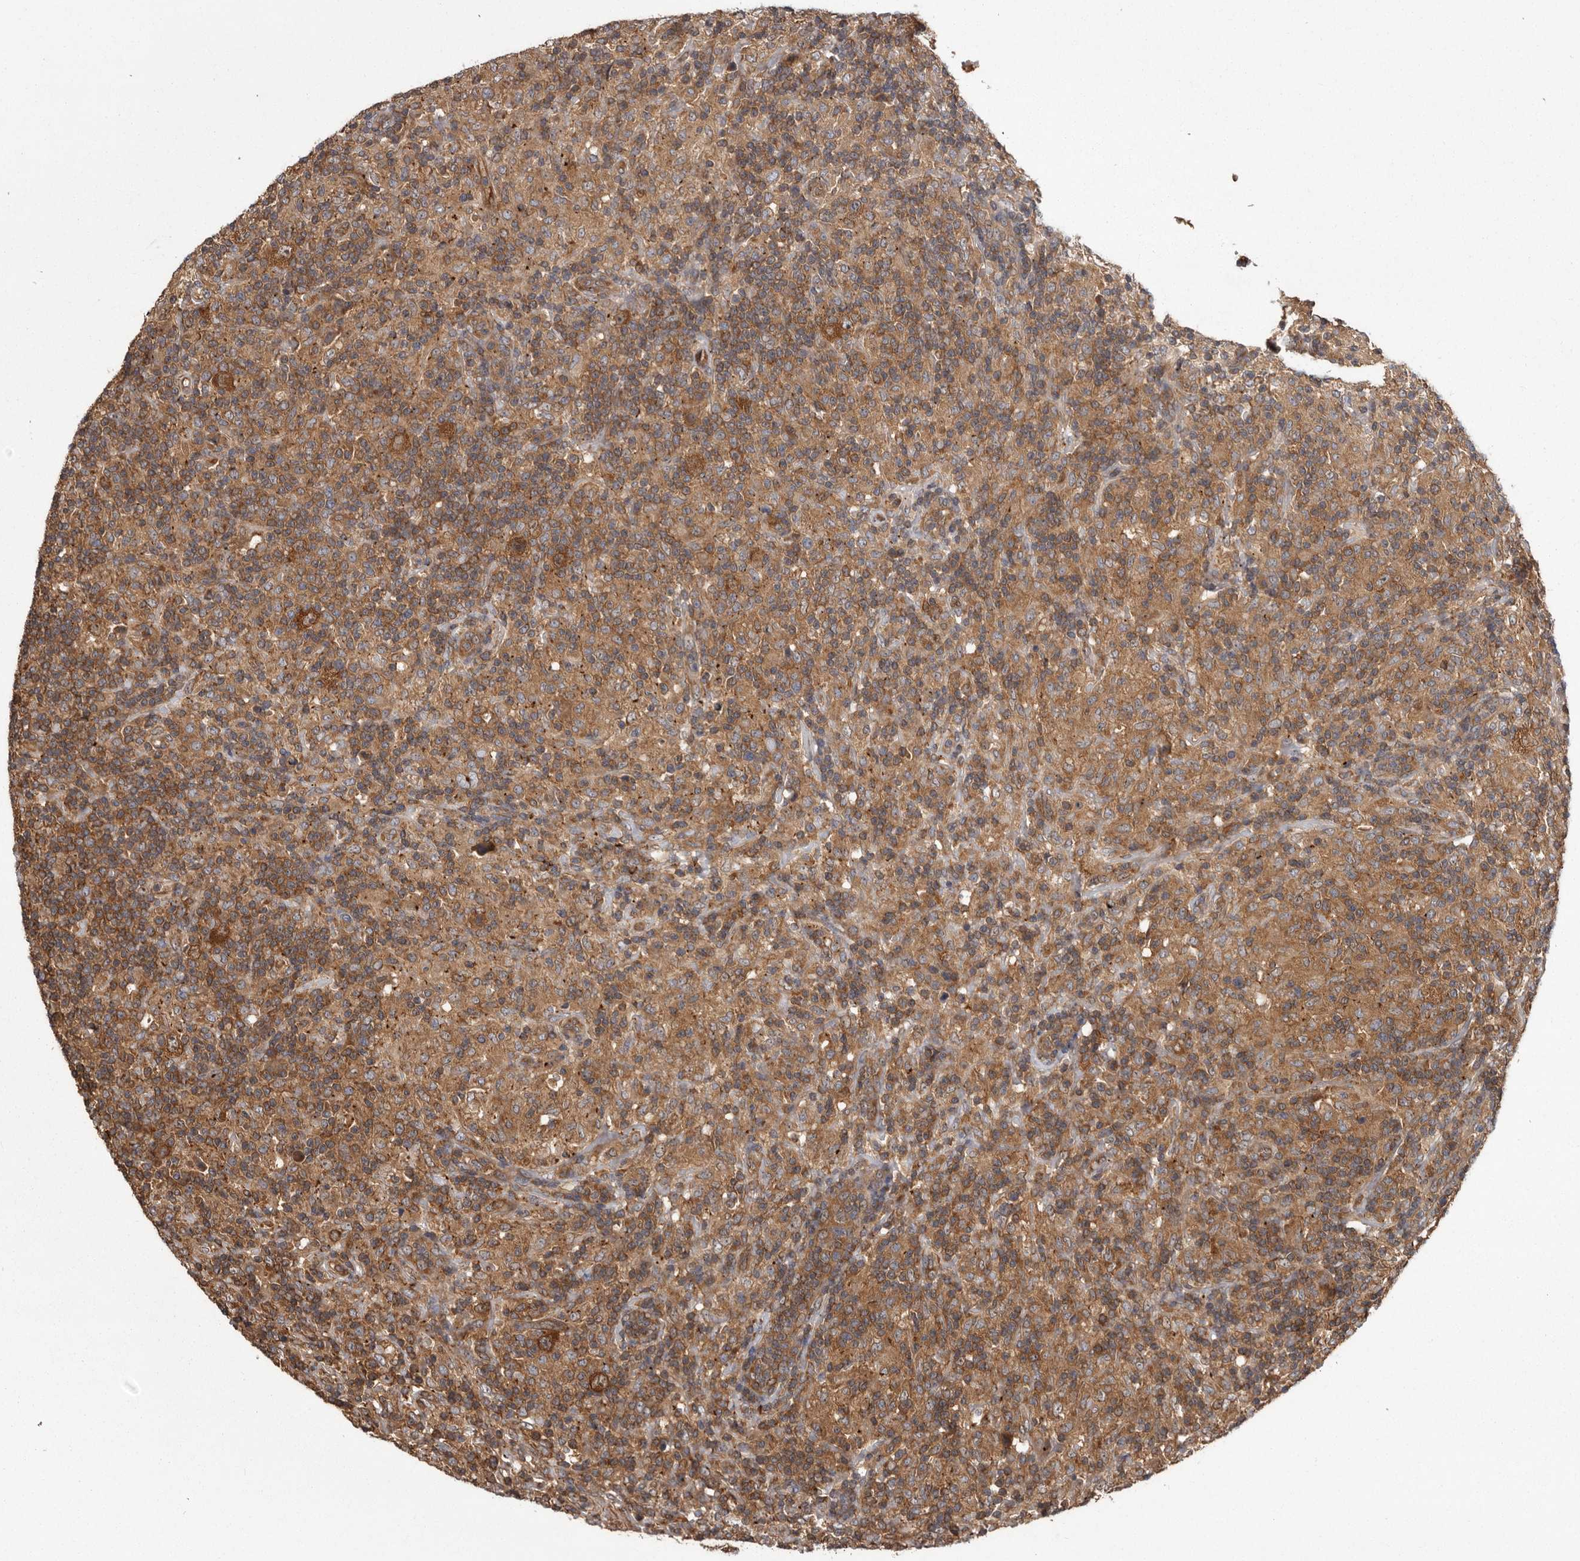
{"staining": {"intensity": "strong", "quantity": ">75%", "location": "cytoplasmic/membranous"}, "tissue": "lymphoma", "cell_type": "Tumor cells", "image_type": "cancer", "snomed": [{"axis": "morphology", "description": "Hodgkin's disease, NOS"}, {"axis": "topography", "description": "Lymph node"}], "caption": "An immunohistochemistry histopathology image of tumor tissue is shown. Protein staining in brown shows strong cytoplasmic/membranous positivity in Hodgkin's disease within tumor cells.", "gene": "DARS1", "patient": {"sex": "male", "age": 70}}